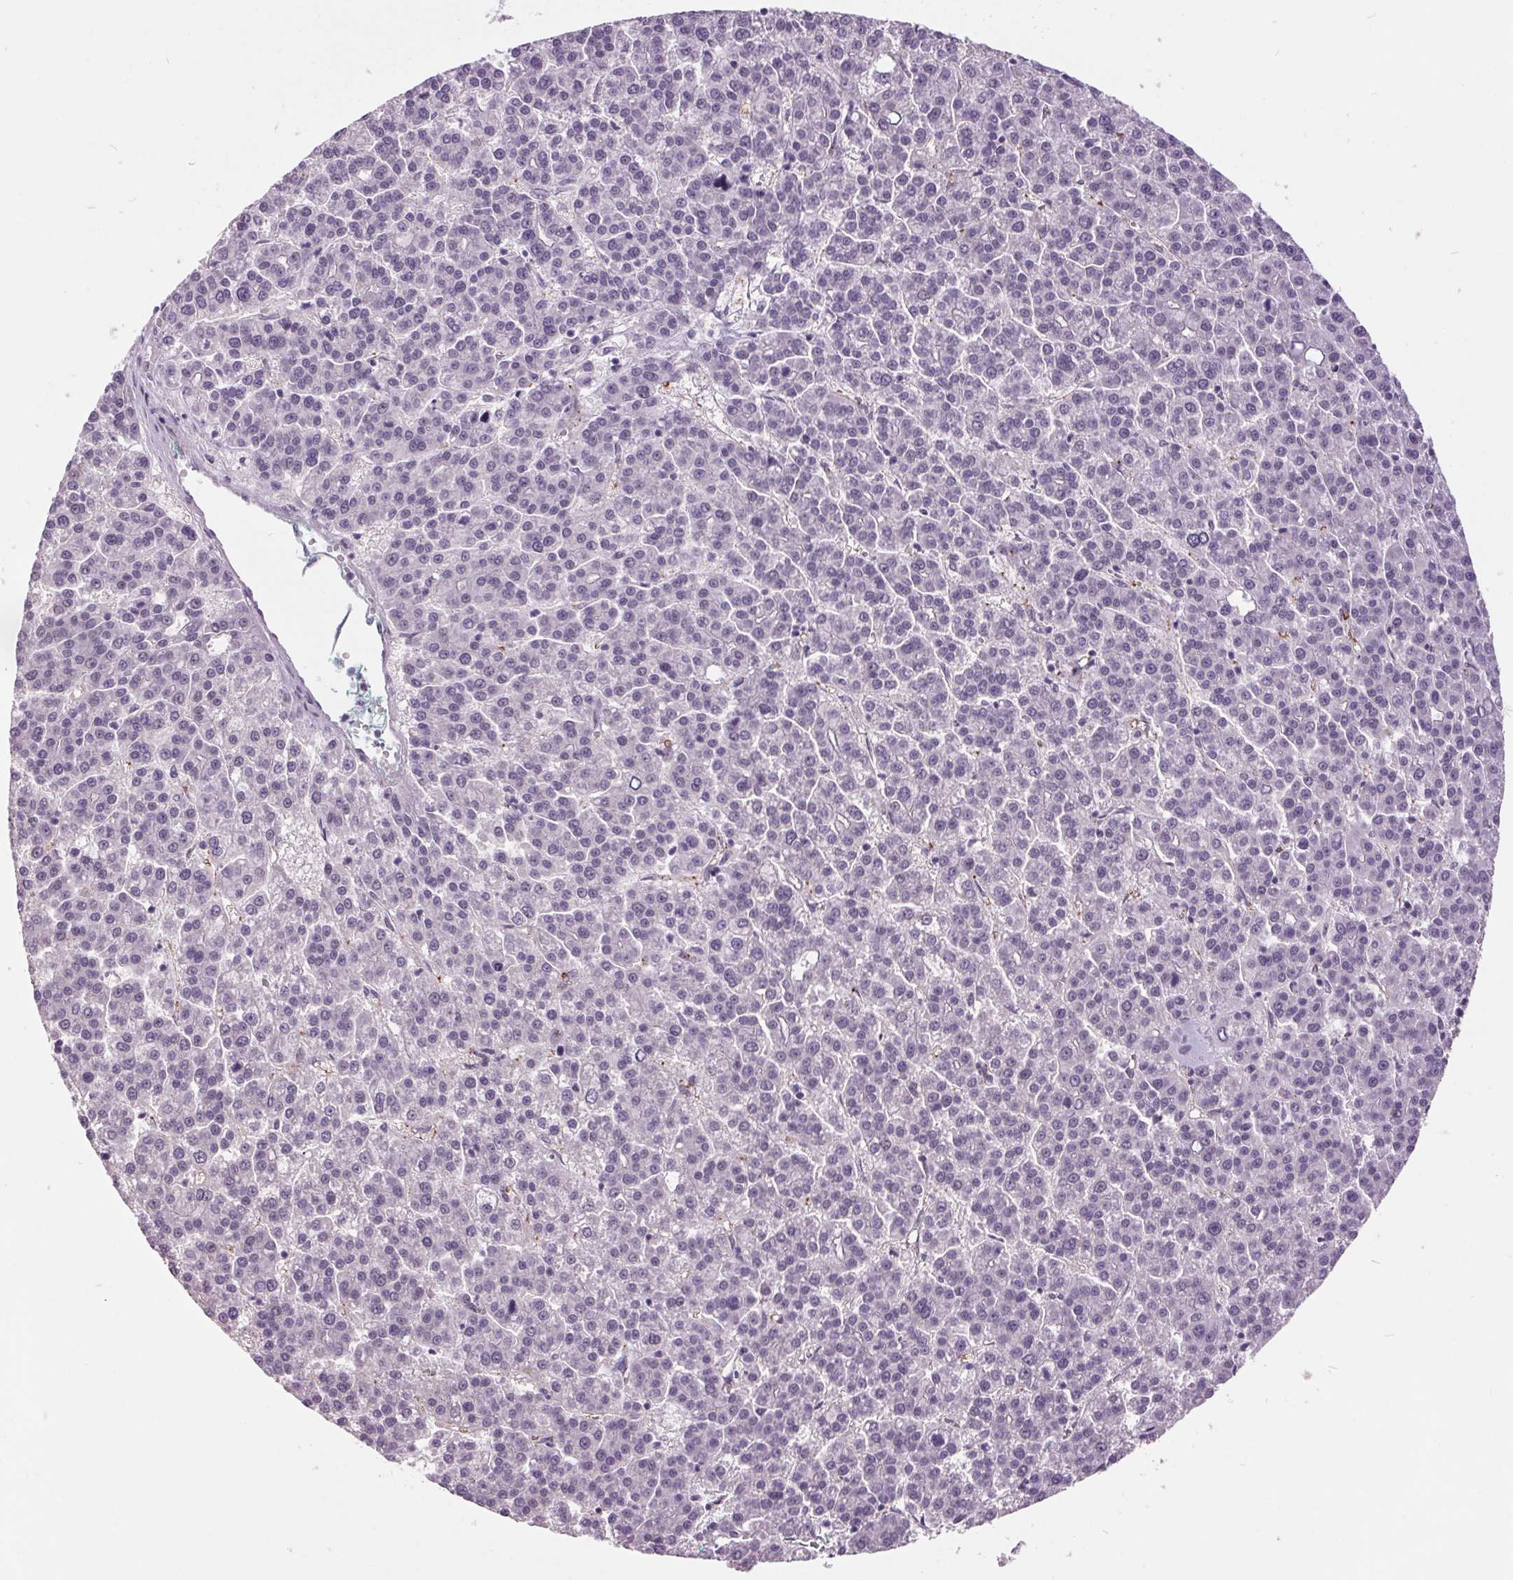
{"staining": {"intensity": "negative", "quantity": "none", "location": "none"}, "tissue": "liver cancer", "cell_type": "Tumor cells", "image_type": "cancer", "snomed": [{"axis": "morphology", "description": "Carcinoma, Hepatocellular, NOS"}, {"axis": "topography", "description": "Liver"}], "caption": "Immunohistochemical staining of human liver cancer shows no significant expression in tumor cells.", "gene": "C2orf16", "patient": {"sex": "female", "age": 58}}